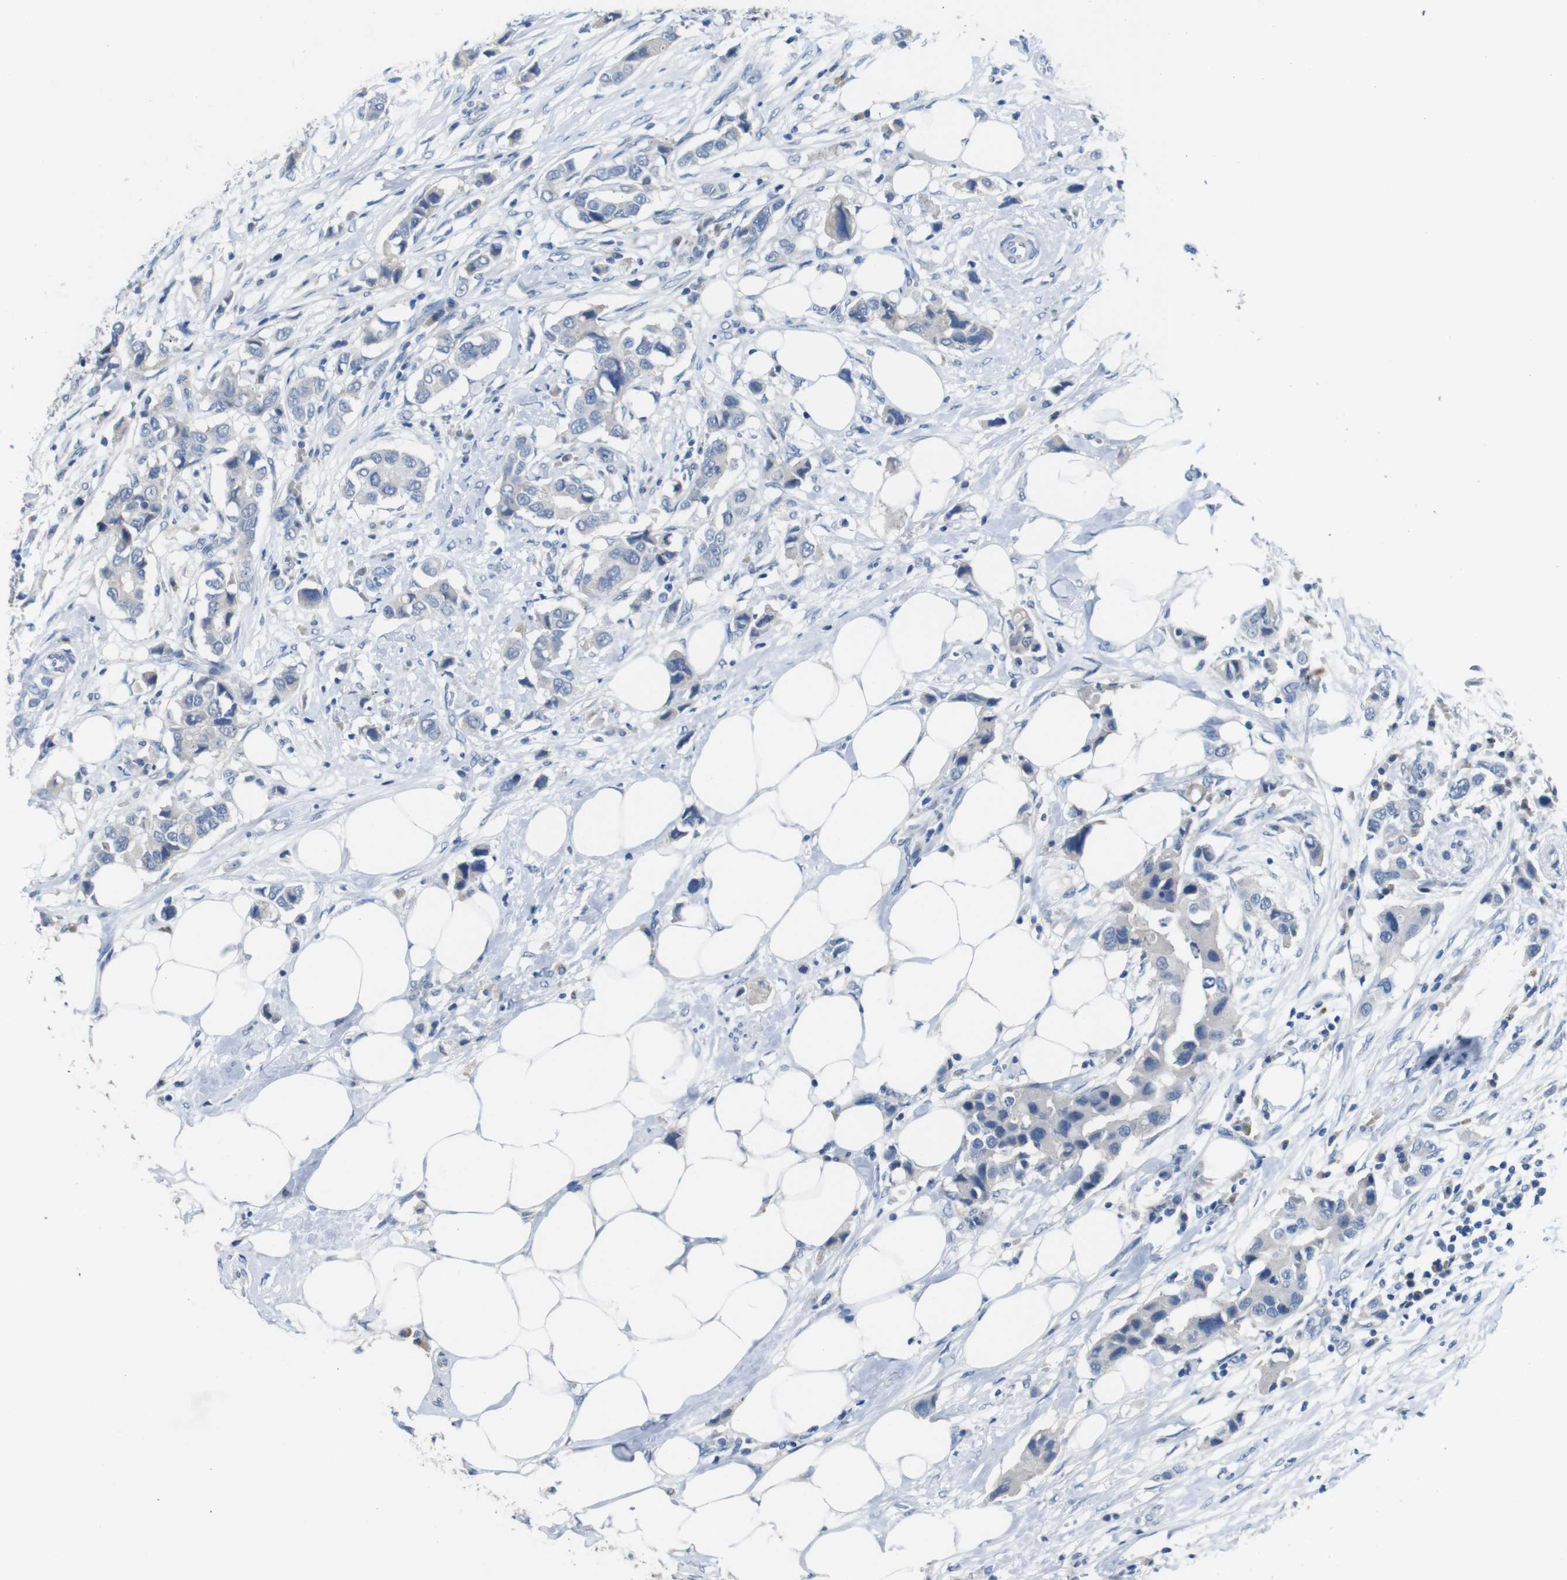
{"staining": {"intensity": "negative", "quantity": "none", "location": "none"}, "tissue": "breast cancer", "cell_type": "Tumor cells", "image_type": "cancer", "snomed": [{"axis": "morphology", "description": "Normal tissue, NOS"}, {"axis": "morphology", "description": "Duct carcinoma"}, {"axis": "topography", "description": "Breast"}], "caption": "Photomicrograph shows no significant protein staining in tumor cells of intraductal carcinoma (breast). (DAB (3,3'-diaminobenzidine) immunohistochemistry (IHC), high magnification).", "gene": "SLC2A8", "patient": {"sex": "female", "age": 50}}